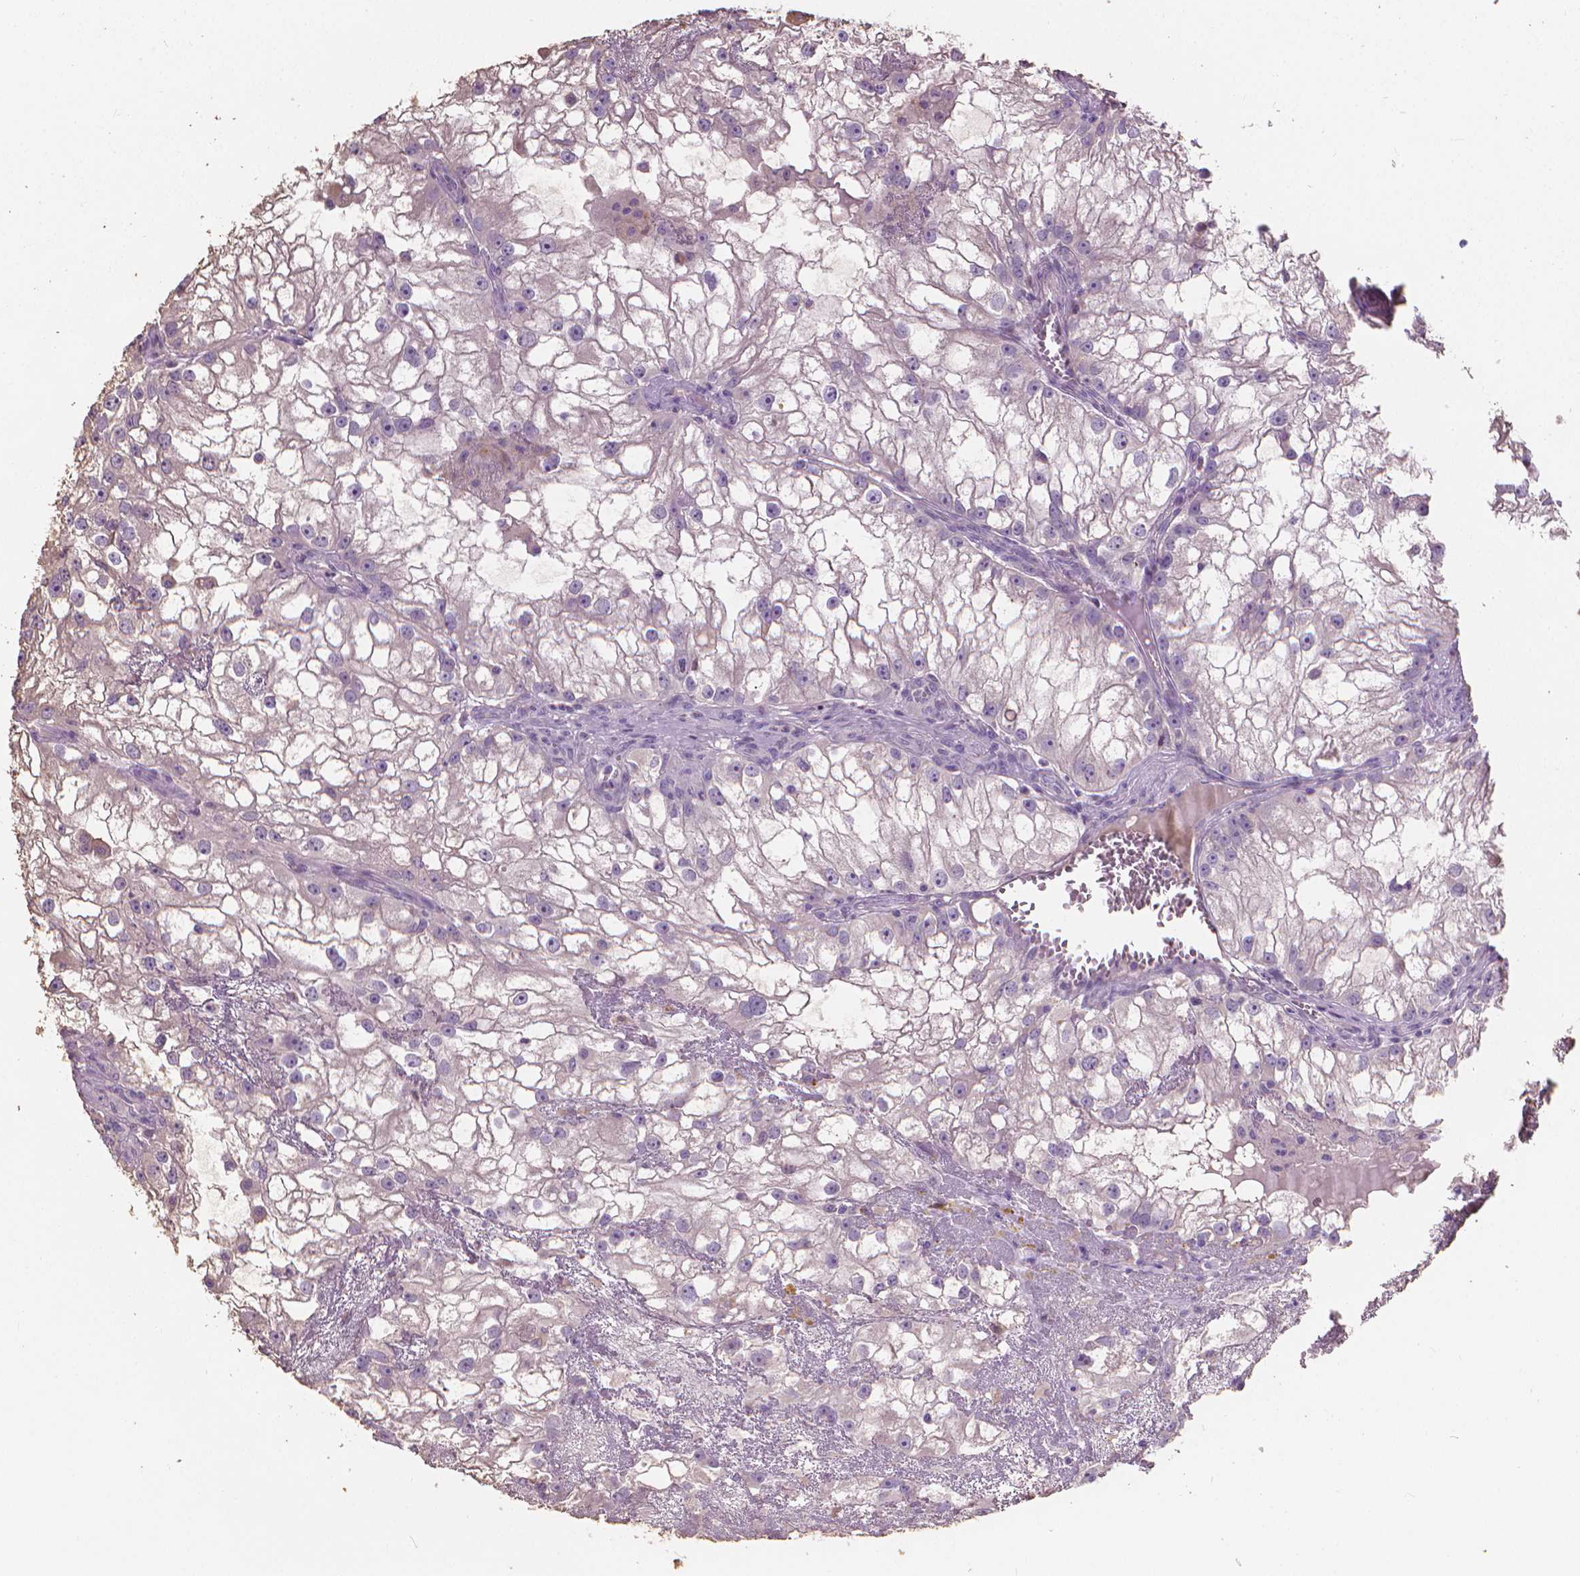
{"staining": {"intensity": "negative", "quantity": "none", "location": "none"}, "tissue": "renal cancer", "cell_type": "Tumor cells", "image_type": "cancer", "snomed": [{"axis": "morphology", "description": "Adenocarcinoma, NOS"}, {"axis": "topography", "description": "Kidney"}], "caption": "Micrograph shows no significant protein expression in tumor cells of renal cancer. (DAB (3,3'-diaminobenzidine) immunohistochemistry, high magnification).", "gene": "CABCOCO1", "patient": {"sex": "male", "age": 59}}